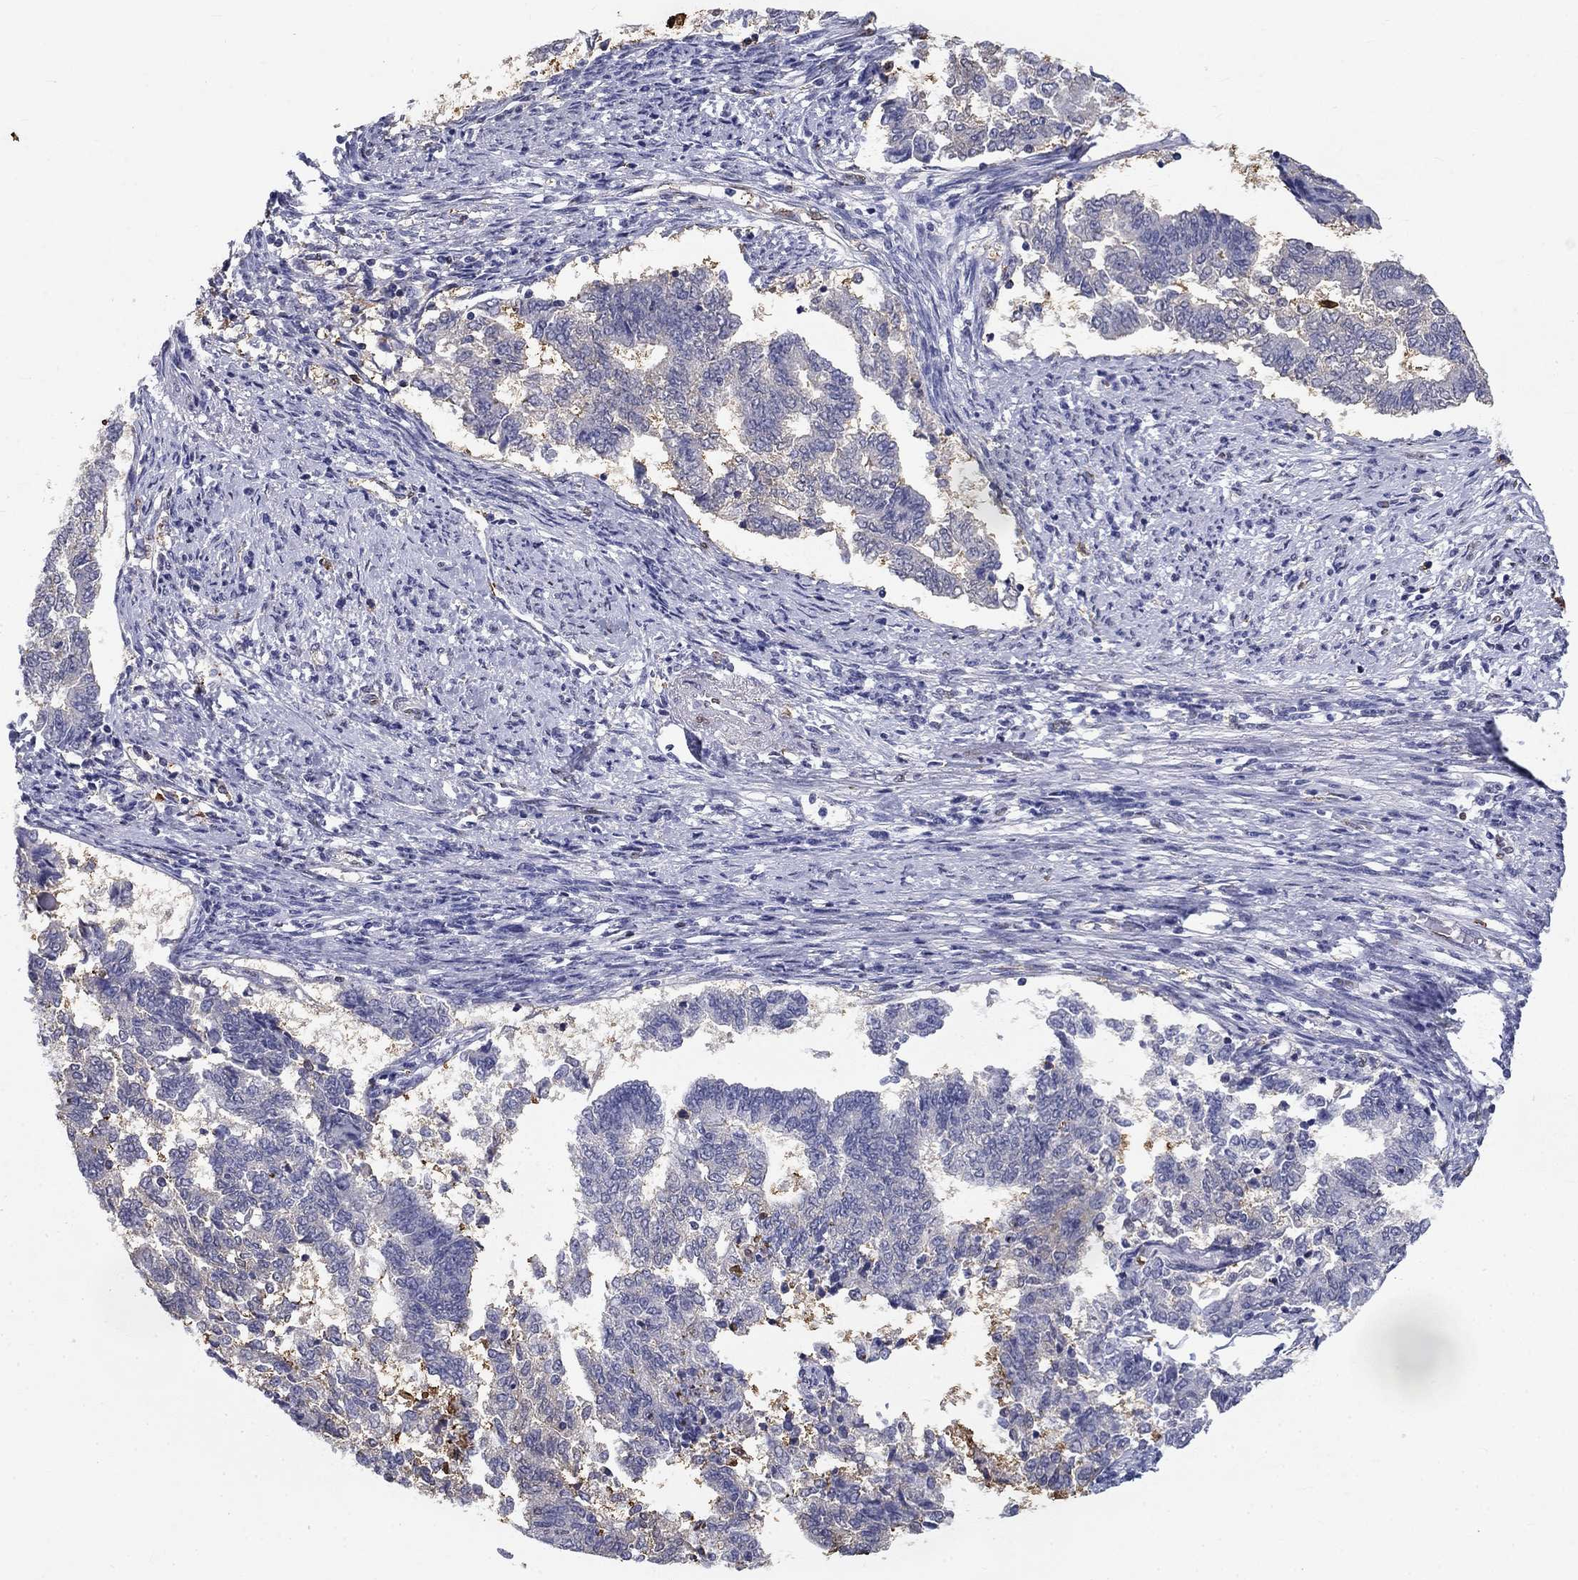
{"staining": {"intensity": "negative", "quantity": "none", "location": "none"}, "tissue": "endometrial cancer", "cell_type": "Tumor cells", "image_type": "cancer", "snomed": [{"axis": "morphology", "description": "Adenocarcinoma, NOS"}, {"axis": "topography", "description": "Endometrium"}], "caption": "Histopathology image shows no significant protein positivity in tumor cells of endometrial cancer.", "gene": "IGSF8", "patient": {"sex": "female", "age": 65}}